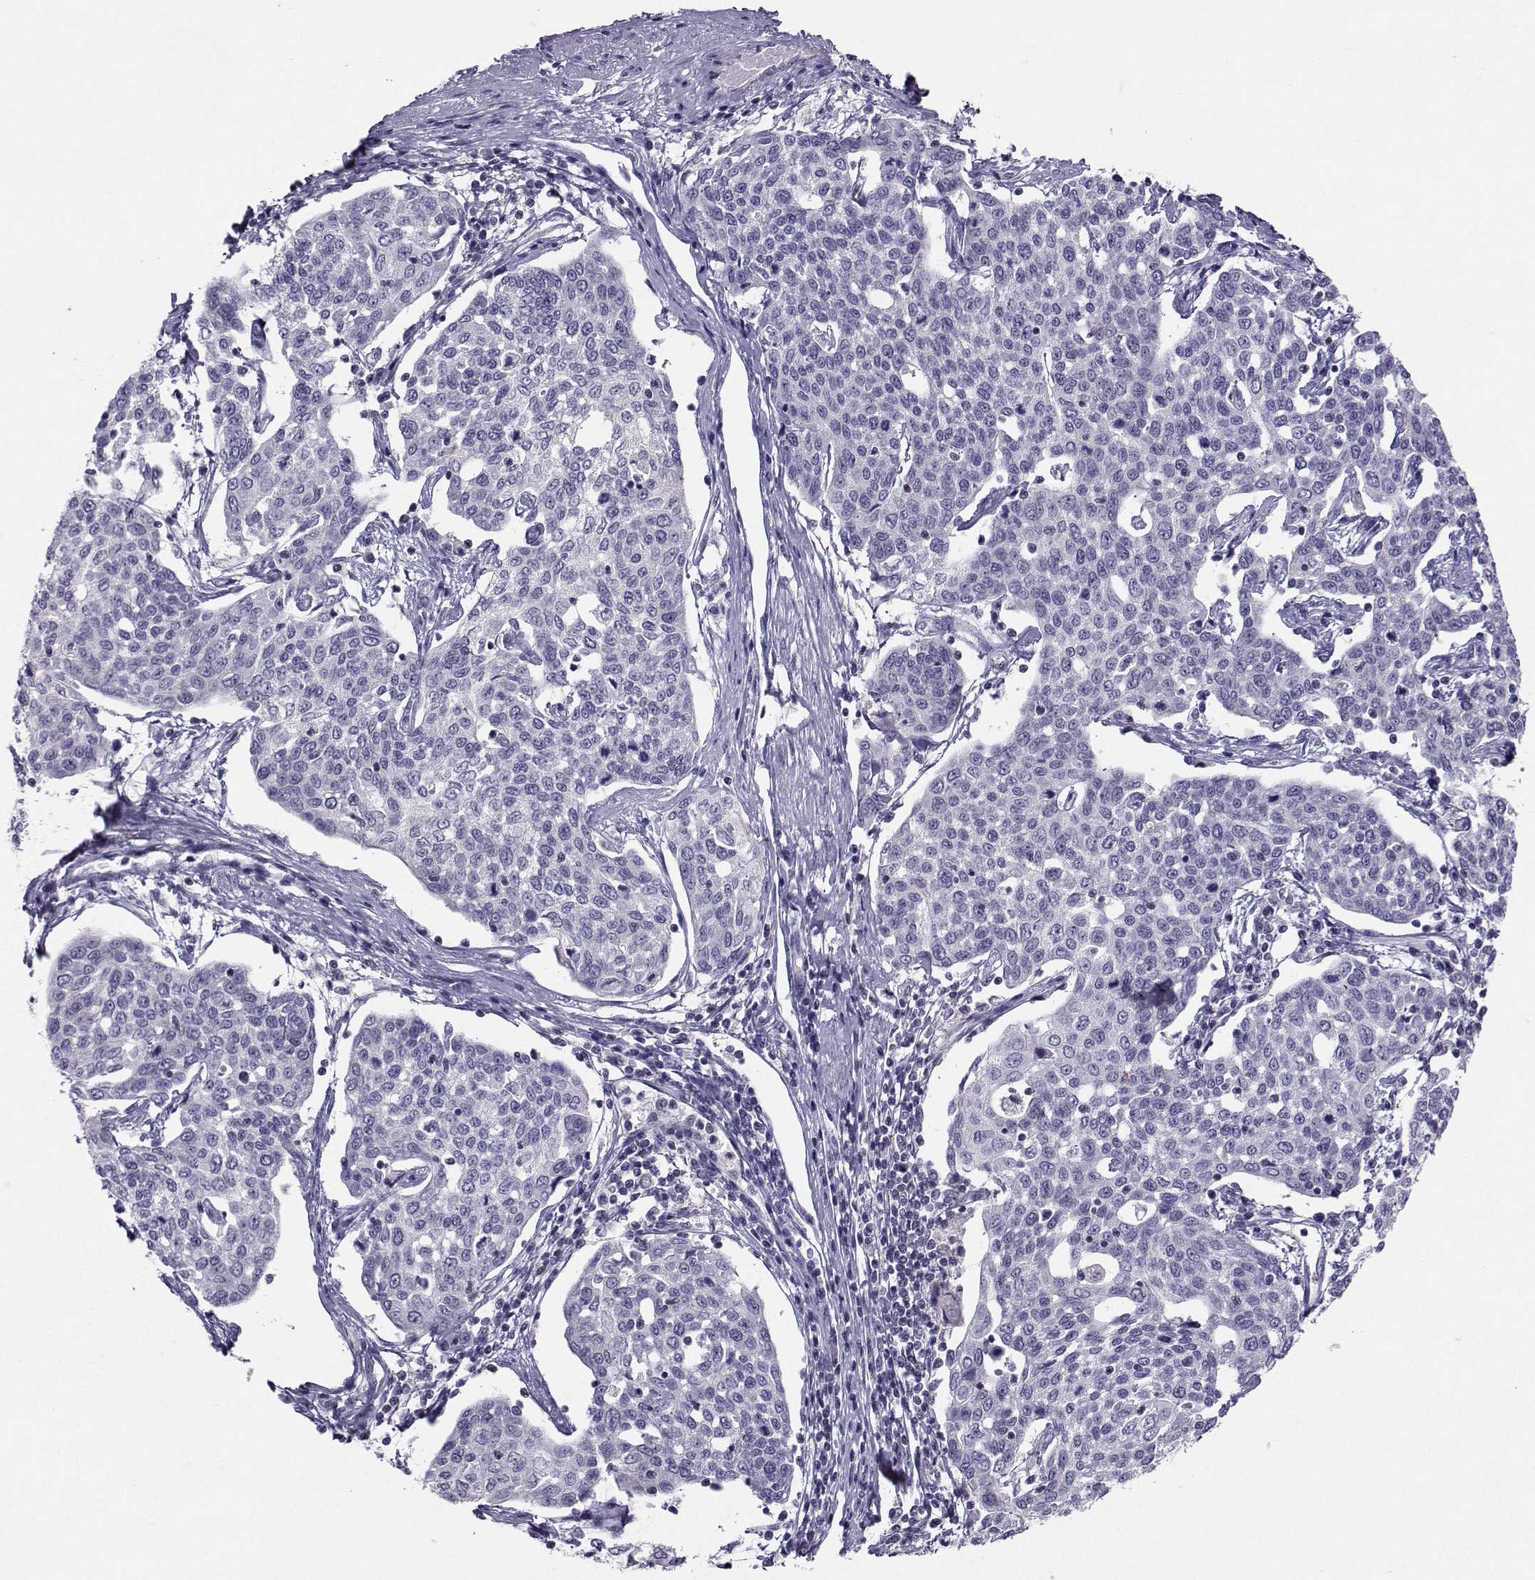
{"staining": {"intensity": "negative", "quantity": "none", "location": "none"}, "tissue": "cervical cancer", "cell_type": "Tumor cells", "image_type": "cancer", "snomed": [{"axis": "morphology", "description": "Squamous cell carcinoma, NOS"}, {"axis": "topography", "description": "Cervix"}], "caption": "Immunohistochemical staining of cervical cancer displays no significant expression in tumor cells. (Stains: DAB (3,3'-diaminobenzidine) IHC with hematoxylin counter stain, Microscopy: brightfield microscopy at high magnification).", "gene": "PGK1", "patient": {"sex": "female", "age": 34}}